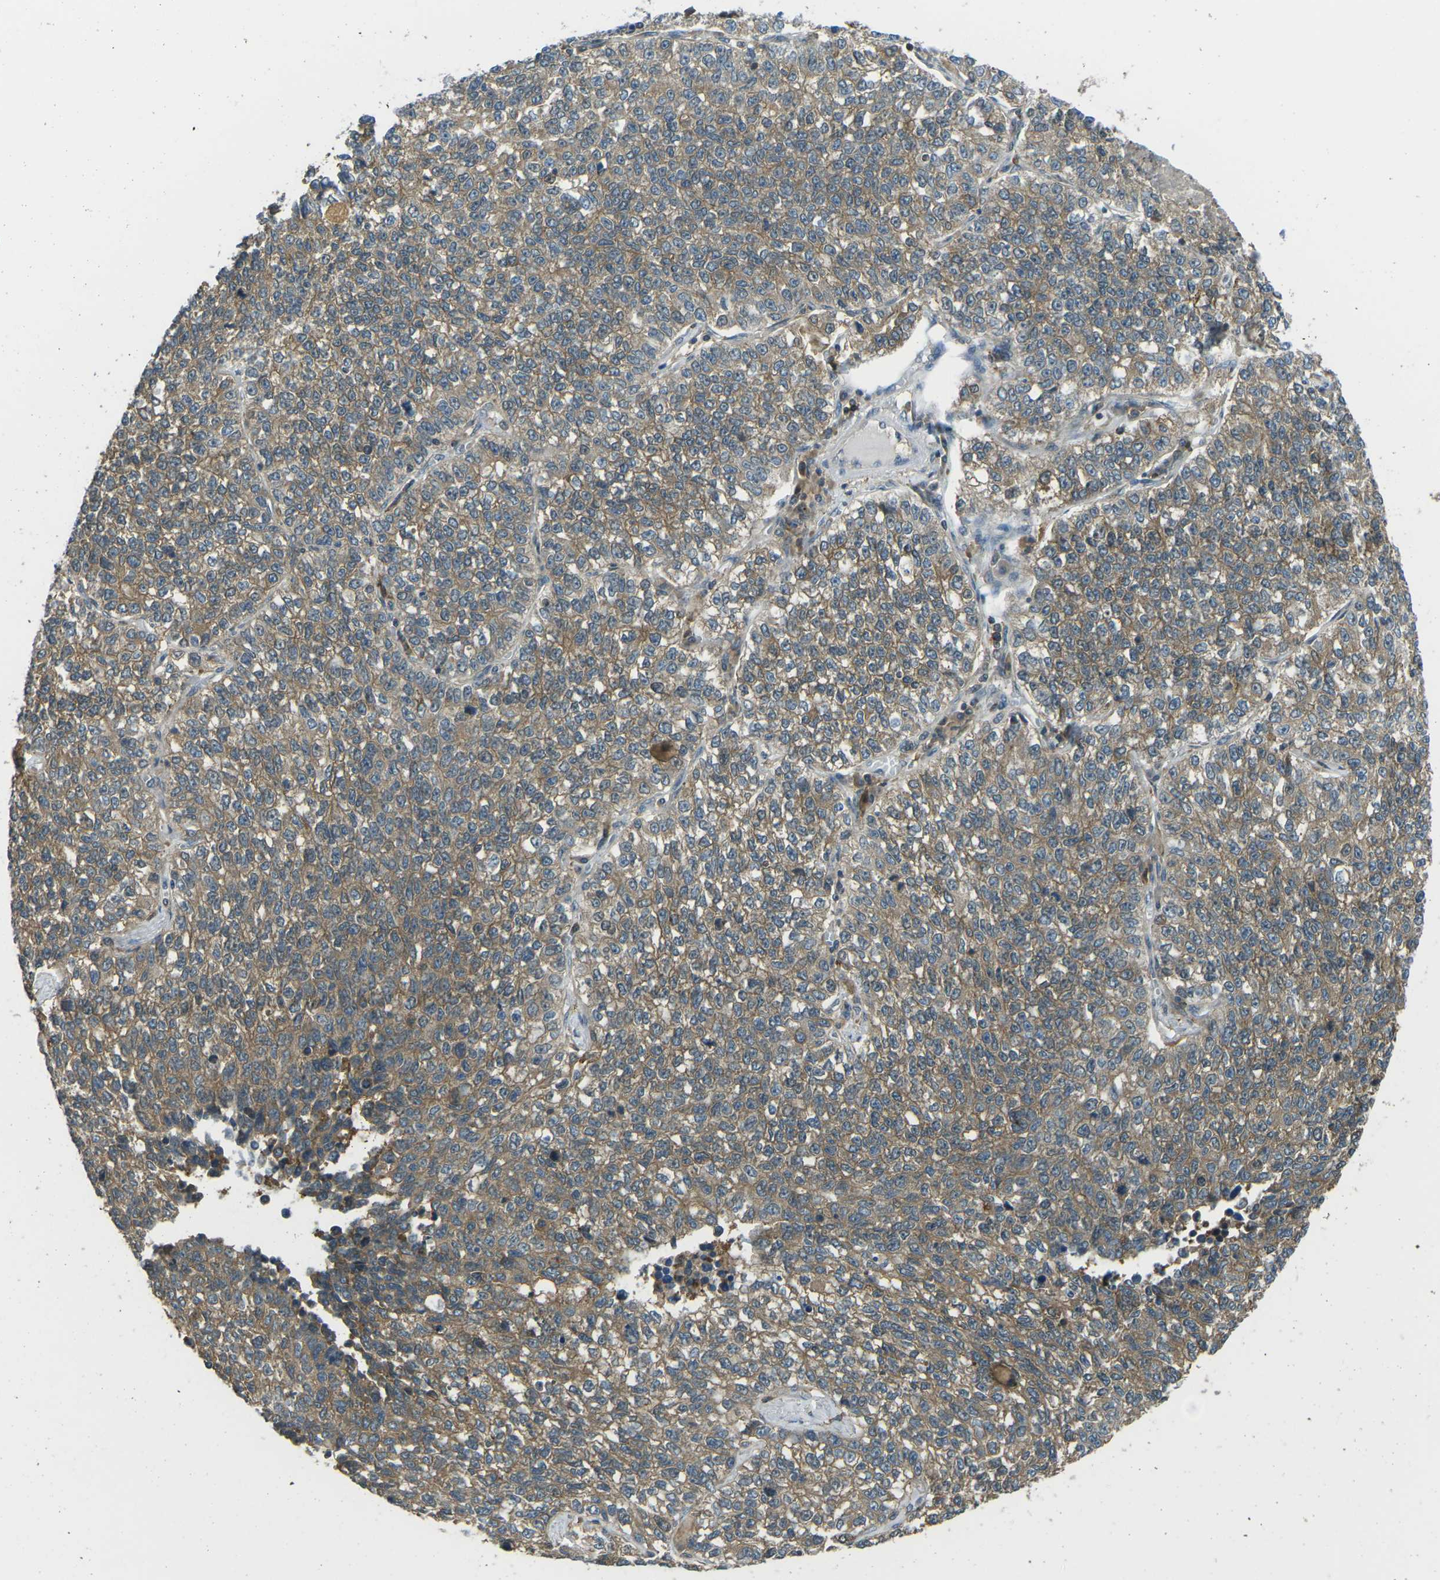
{"staining": {"intensity": "moderate", "quantity": ">75%", "location": "cytoplasmic/membranous"}, "tissue": "lung cancer", "cell_type": "Tumor cells", "image_type": "cancer", "snomed": [{"axis": "morphology", "description": "Adenocarcinoma, NOS"}, {"axis": "topography", "description": "Lung"}], "caption": "Tumor cells demonstrate medium levels of moderate cytoplasmic/membranous staining in approximately >75% of cells in lung cancer.", "gene": "PIEZO2", "patient": {"sex": "male", "age": 49}}